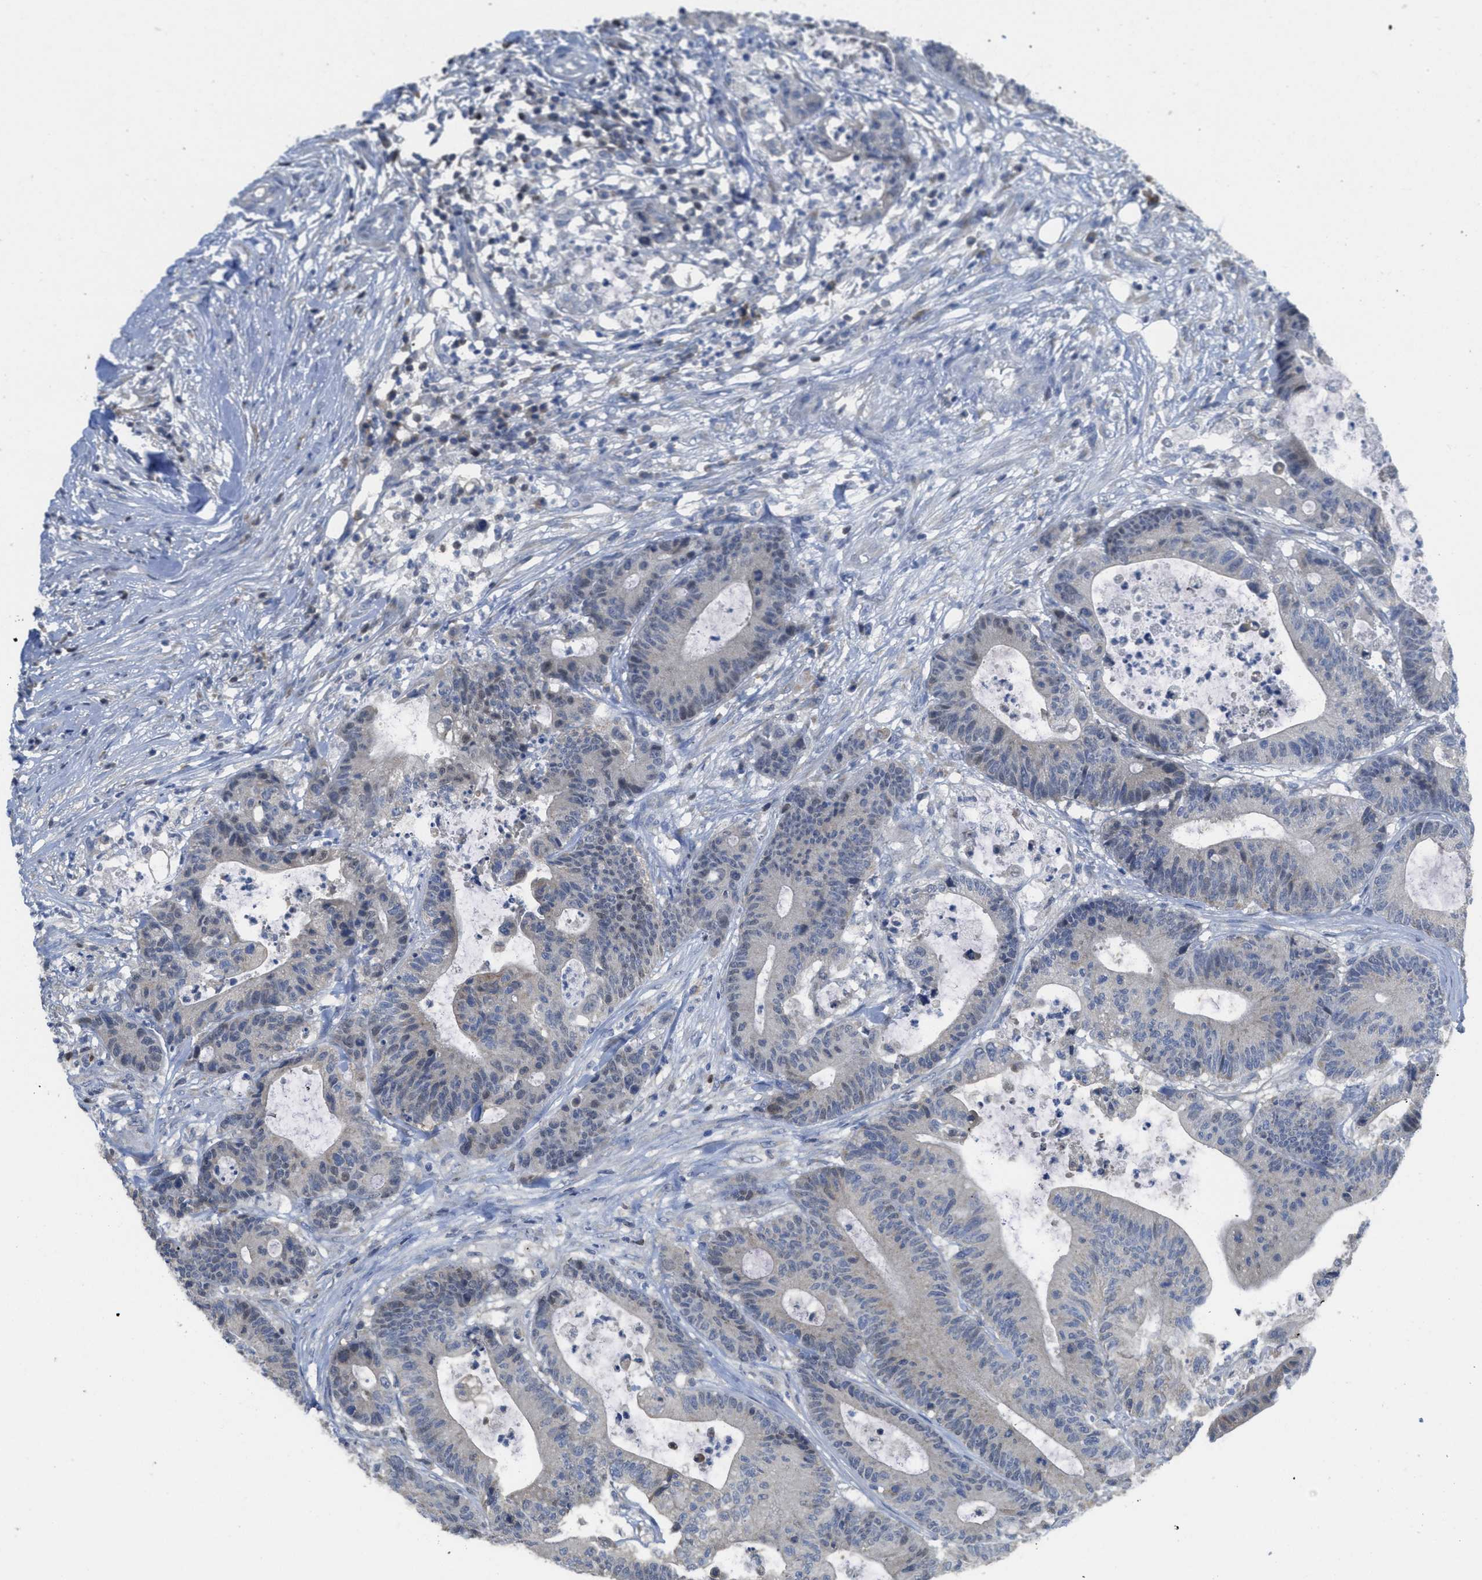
{"staining": {"intensity": "negative", "quantity": "none", "location": "none"}, "tissue": "colorectal cancer", "cell_type": "Tumor cells", "image_type": "cancer", "snomed": [{"axis": "morphology", "description": "Adenocarcinoma, NOS"}, {"axis": "topography", "description": "Colon"}], "caption": "Image shows no protein expression in tumor cells of colorectal adenocarcinoma tissue.", "gene": "SFXN2", "patient": {"sex": "female", "age": 84}}